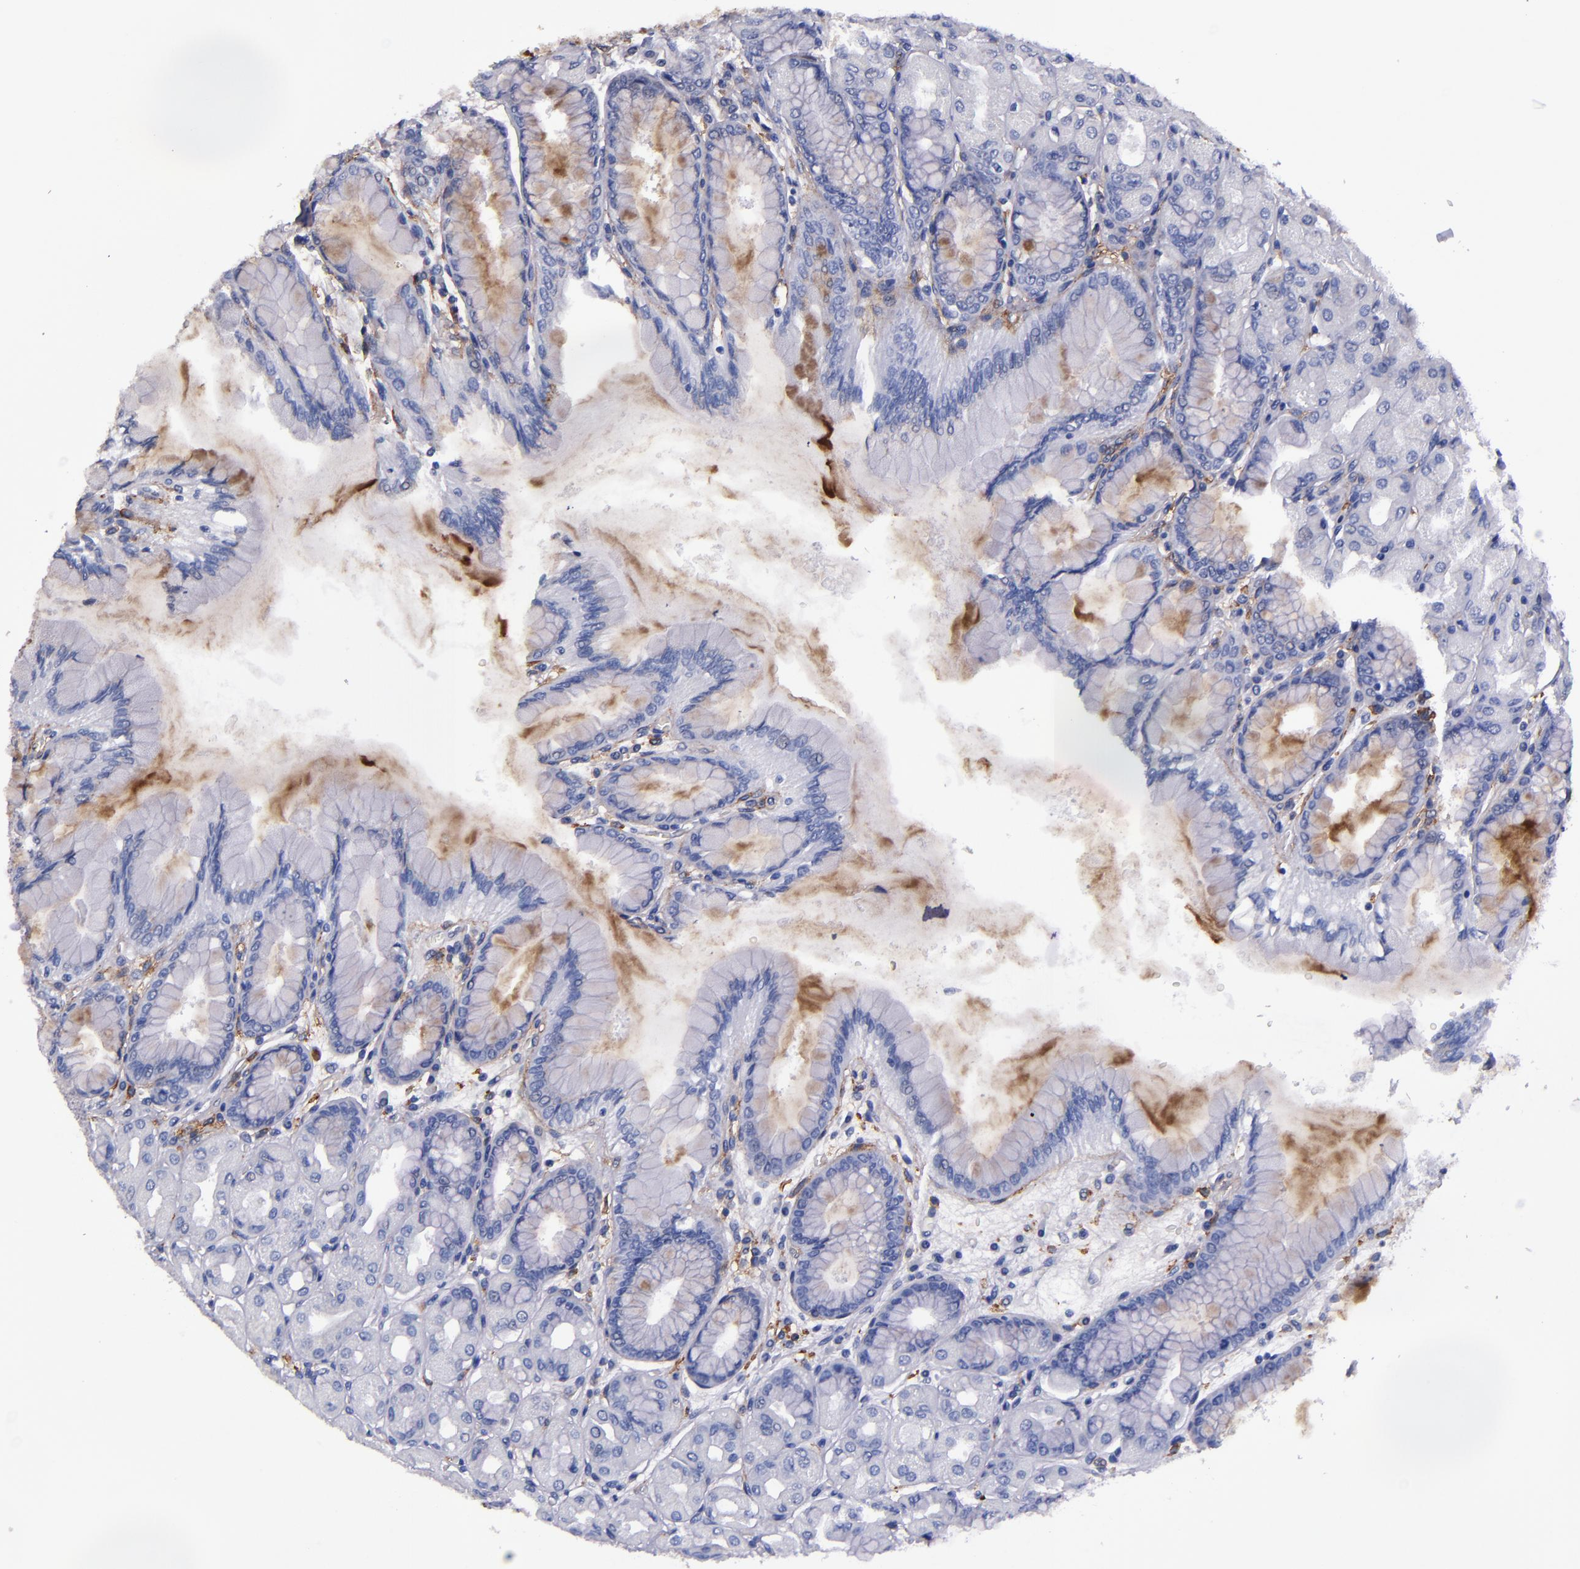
{"staining": {"intensity": "weak", "quantity": "<25%", "location": "cytoplasmic/membranous"}, "tissue": "stomach", "cell_type": "Glandular cells", "image_type": "normal", "snomed": [{"axis": "morphology", "description": "Normal tissue, NOS"}, {"axis": "topography", "description": "Stomach, upper"}], "caption": "IHC image of unremarkable stomach stained for a protein (brown), which displays no positivity in glandular cells. Nuclei are stained in blue.", "gene": "SIRPA", "patient": {"sex": "female", "age": 56}}